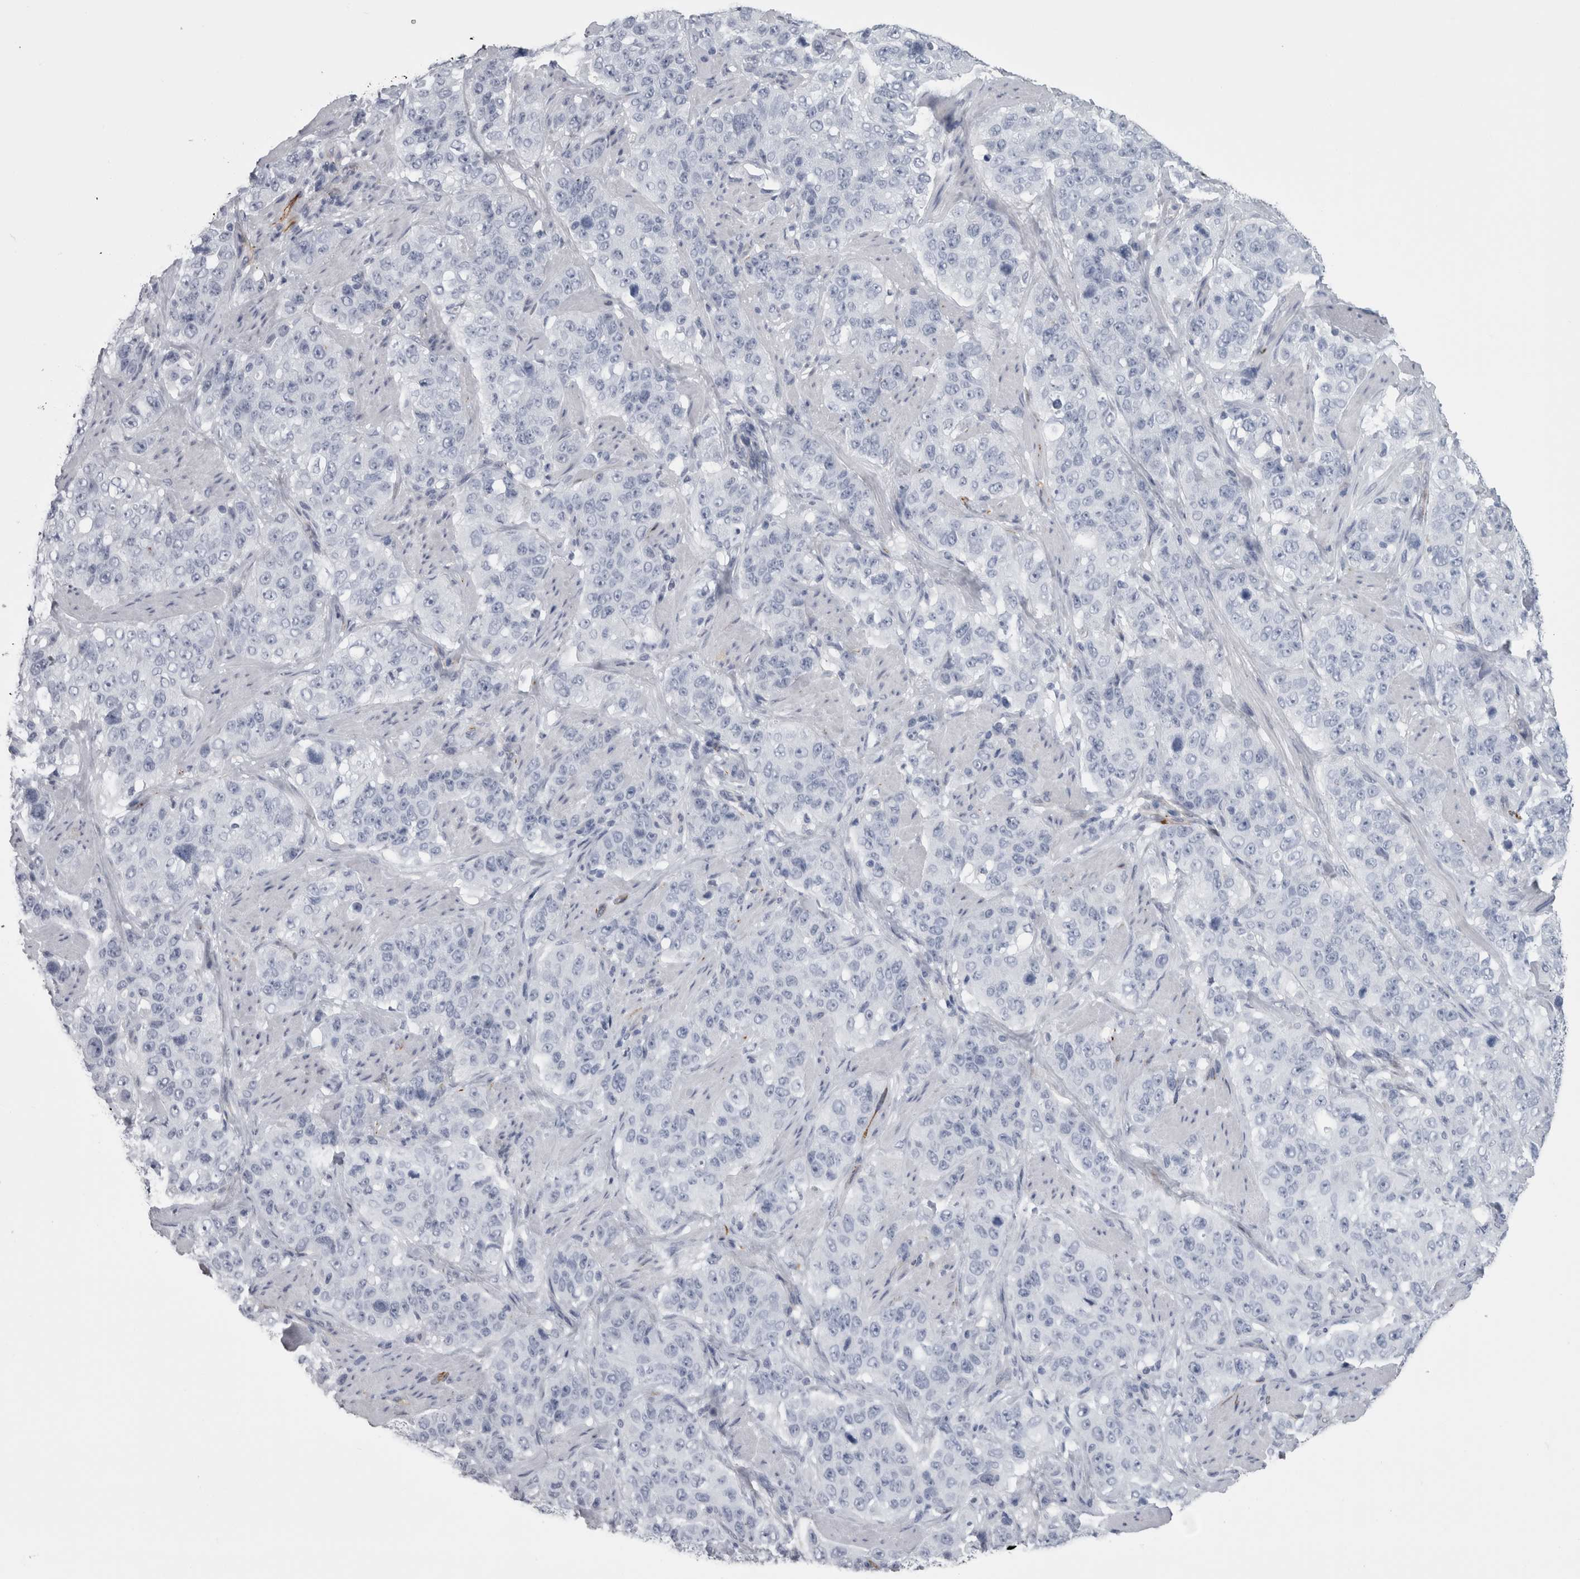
{"staining": {"intensity": "negative", "quantity": "none", "location": "none"}, "tissue": "stomach cancer", "cell_type": "Tumor cells", "image_type": "cancer", "snomed": [{"axis": "morphology", "description": "Adenocarcinoma, NOS"}, {"axis": "topography", "description": "Stomach"}], "caption": "This is an immunohistochemistry photomicrograph of human stomach cancer (adenocarcinoma). There is no staining in tumor cells.", "gene": "VWDE", "patient": {"sex": "male", "age": 48}}